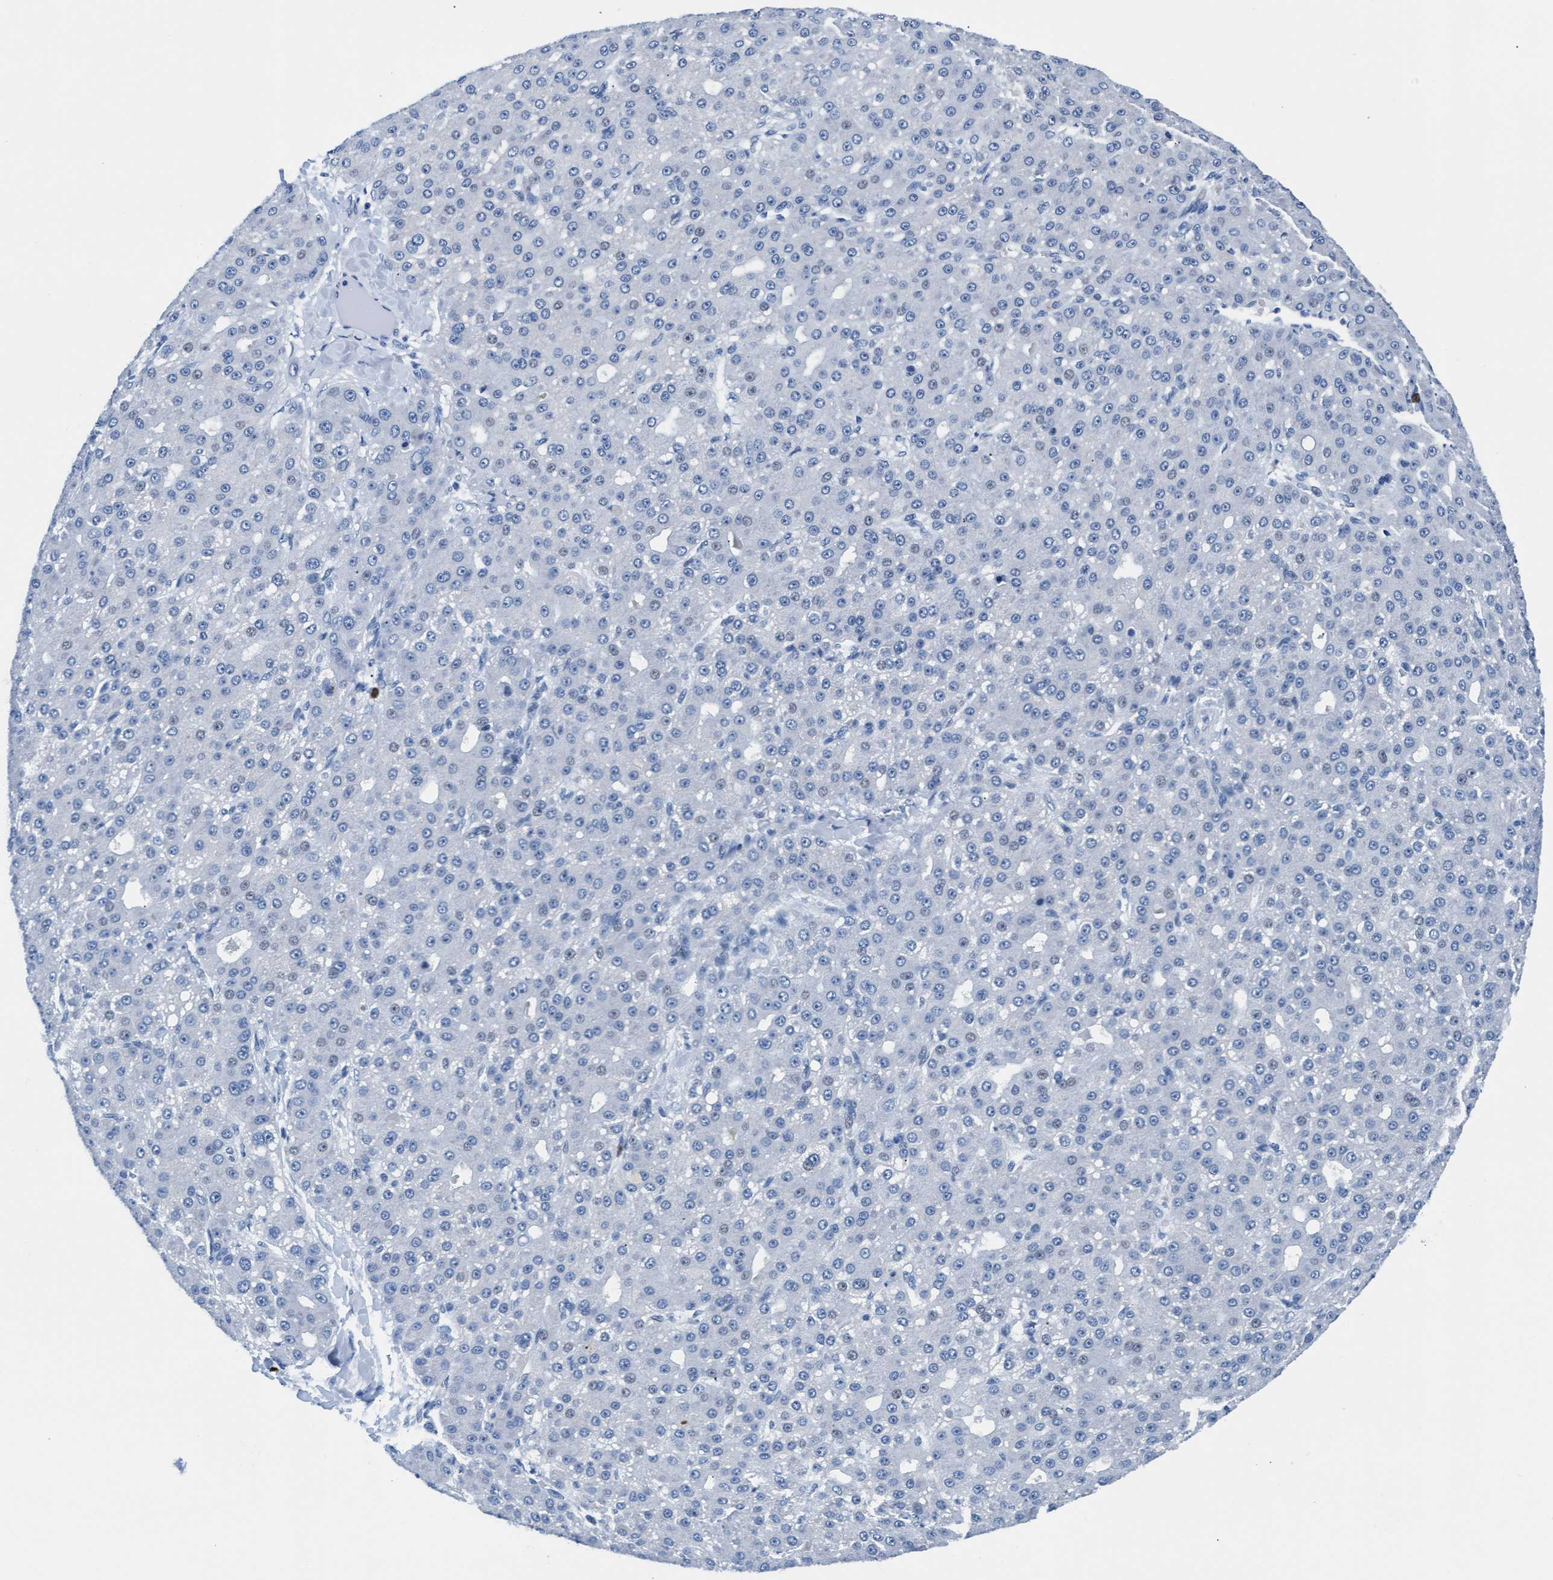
{"staining": {"intensity": "negative", "quantity": "none", "location": "none"}, "tissue": "liver cancer", "cell_type": "Tumor cells", "image_type": "cancer", "snomed": [{"axis": "morphology", "description": "Carcinoma, Hepatocellular, NOS"}, {"axis": "topography", "description": "Liver"}], "caption": "DAB (3,3'-diaminobenzidine) immunohistochemical staining of human liver hepatocellular carcinoma exhibits no significant expression in tumor cells.", "gene": "MMP8", "patient": {"sex": "male", "age": 67}}